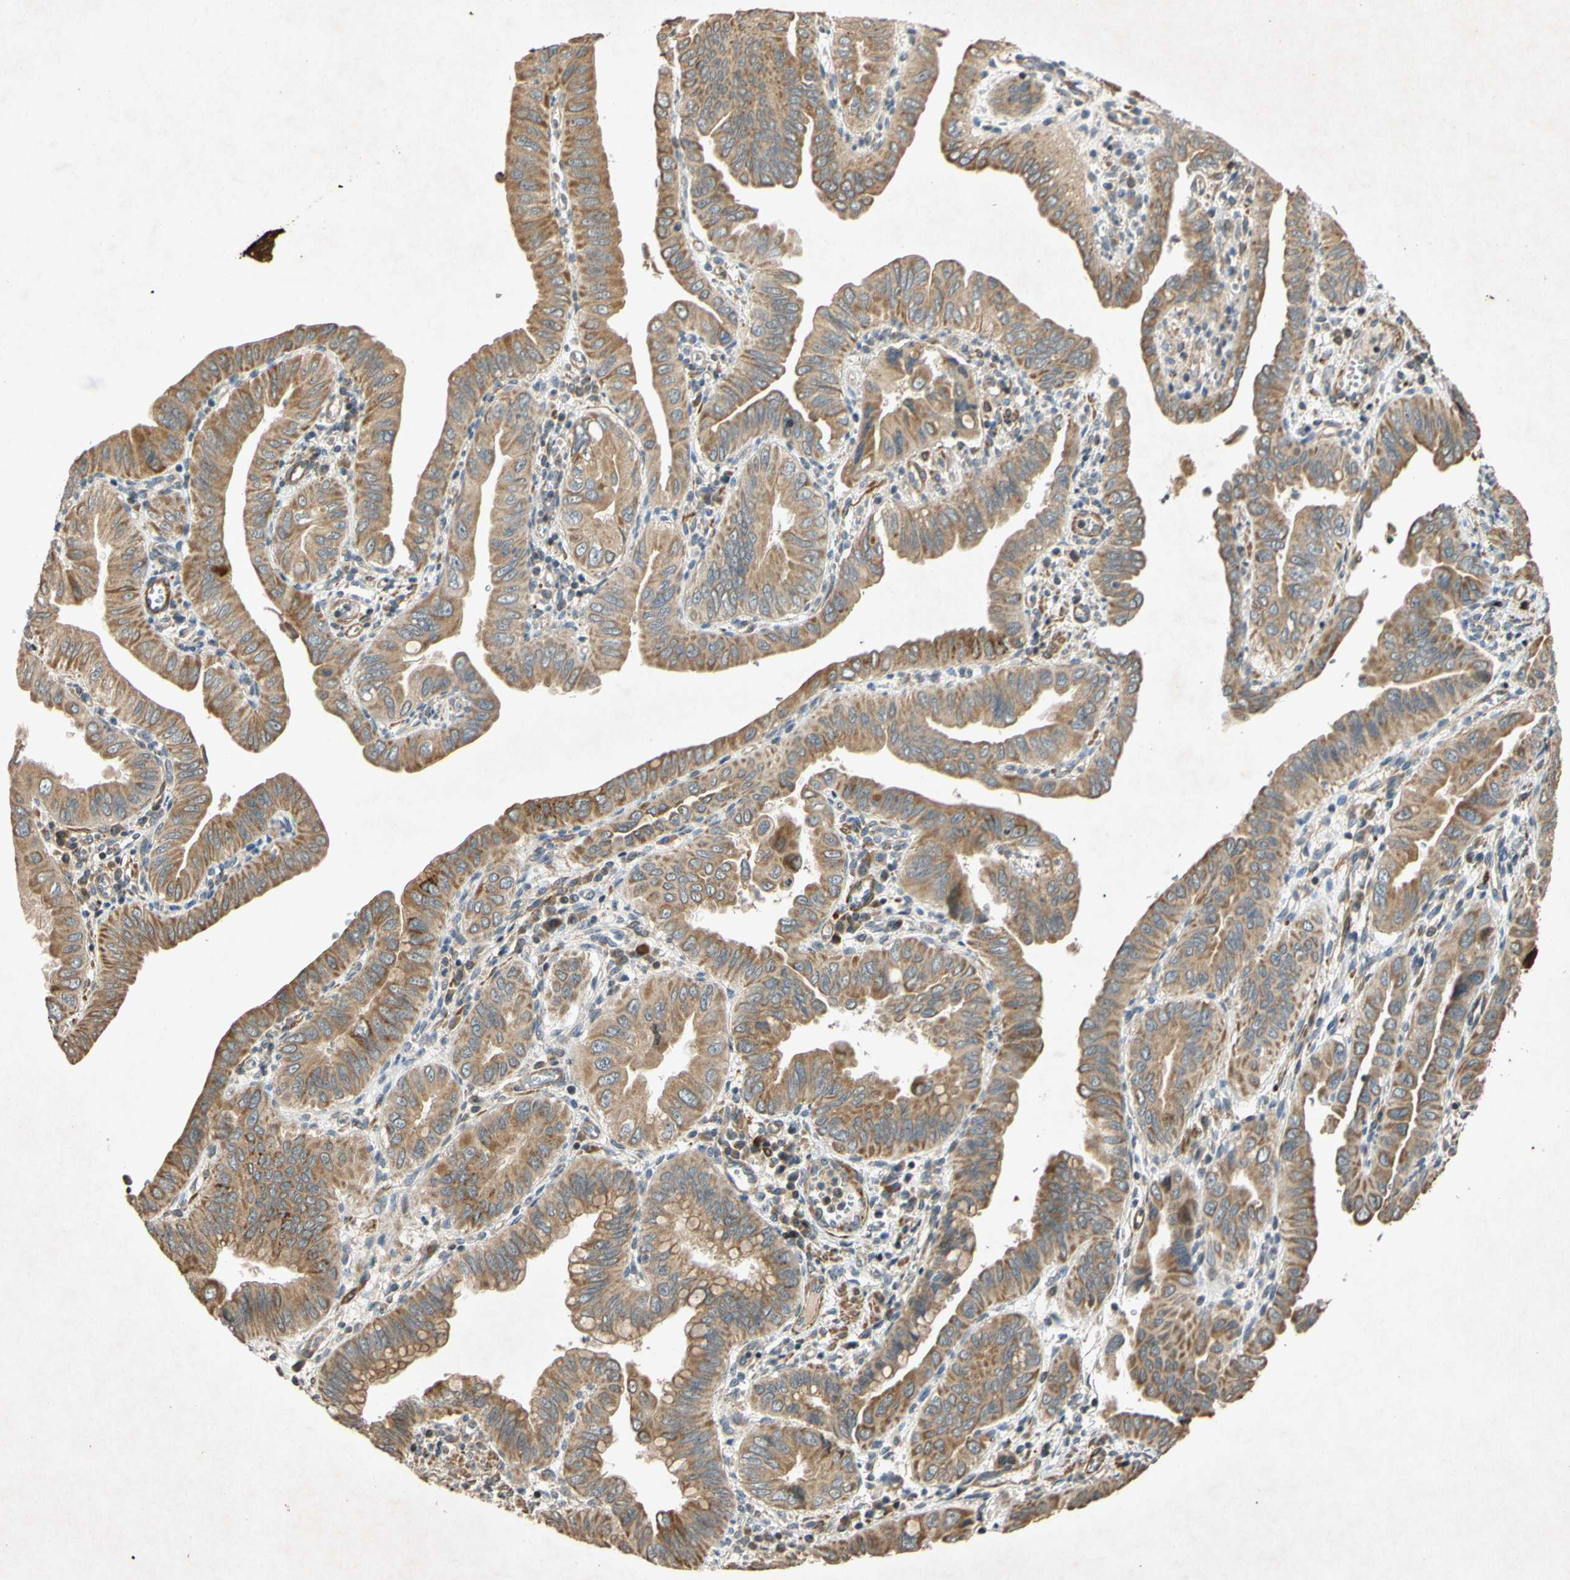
{"staining": {"intensity": "moderate", "quantity": ">75%", "location": "cytoplasmic/membranous"}, "tissue": "pancreatic cancer", "cell_type": "Tumor cells", "image_type": "cancer", "snomed": [{"axis": "morphology", "description": "Normal tissue, NOS"}, {"axis": "topography", "description": "Lymph node"}], "caption": "The image demonstrates staining of pancreatic cancer, revealing moderate cytoplasmic/membranous protein positivity (brown color) within tumor cells.", "gene": "PARD6A", "patient": {"sex": "male", "age": 50}}